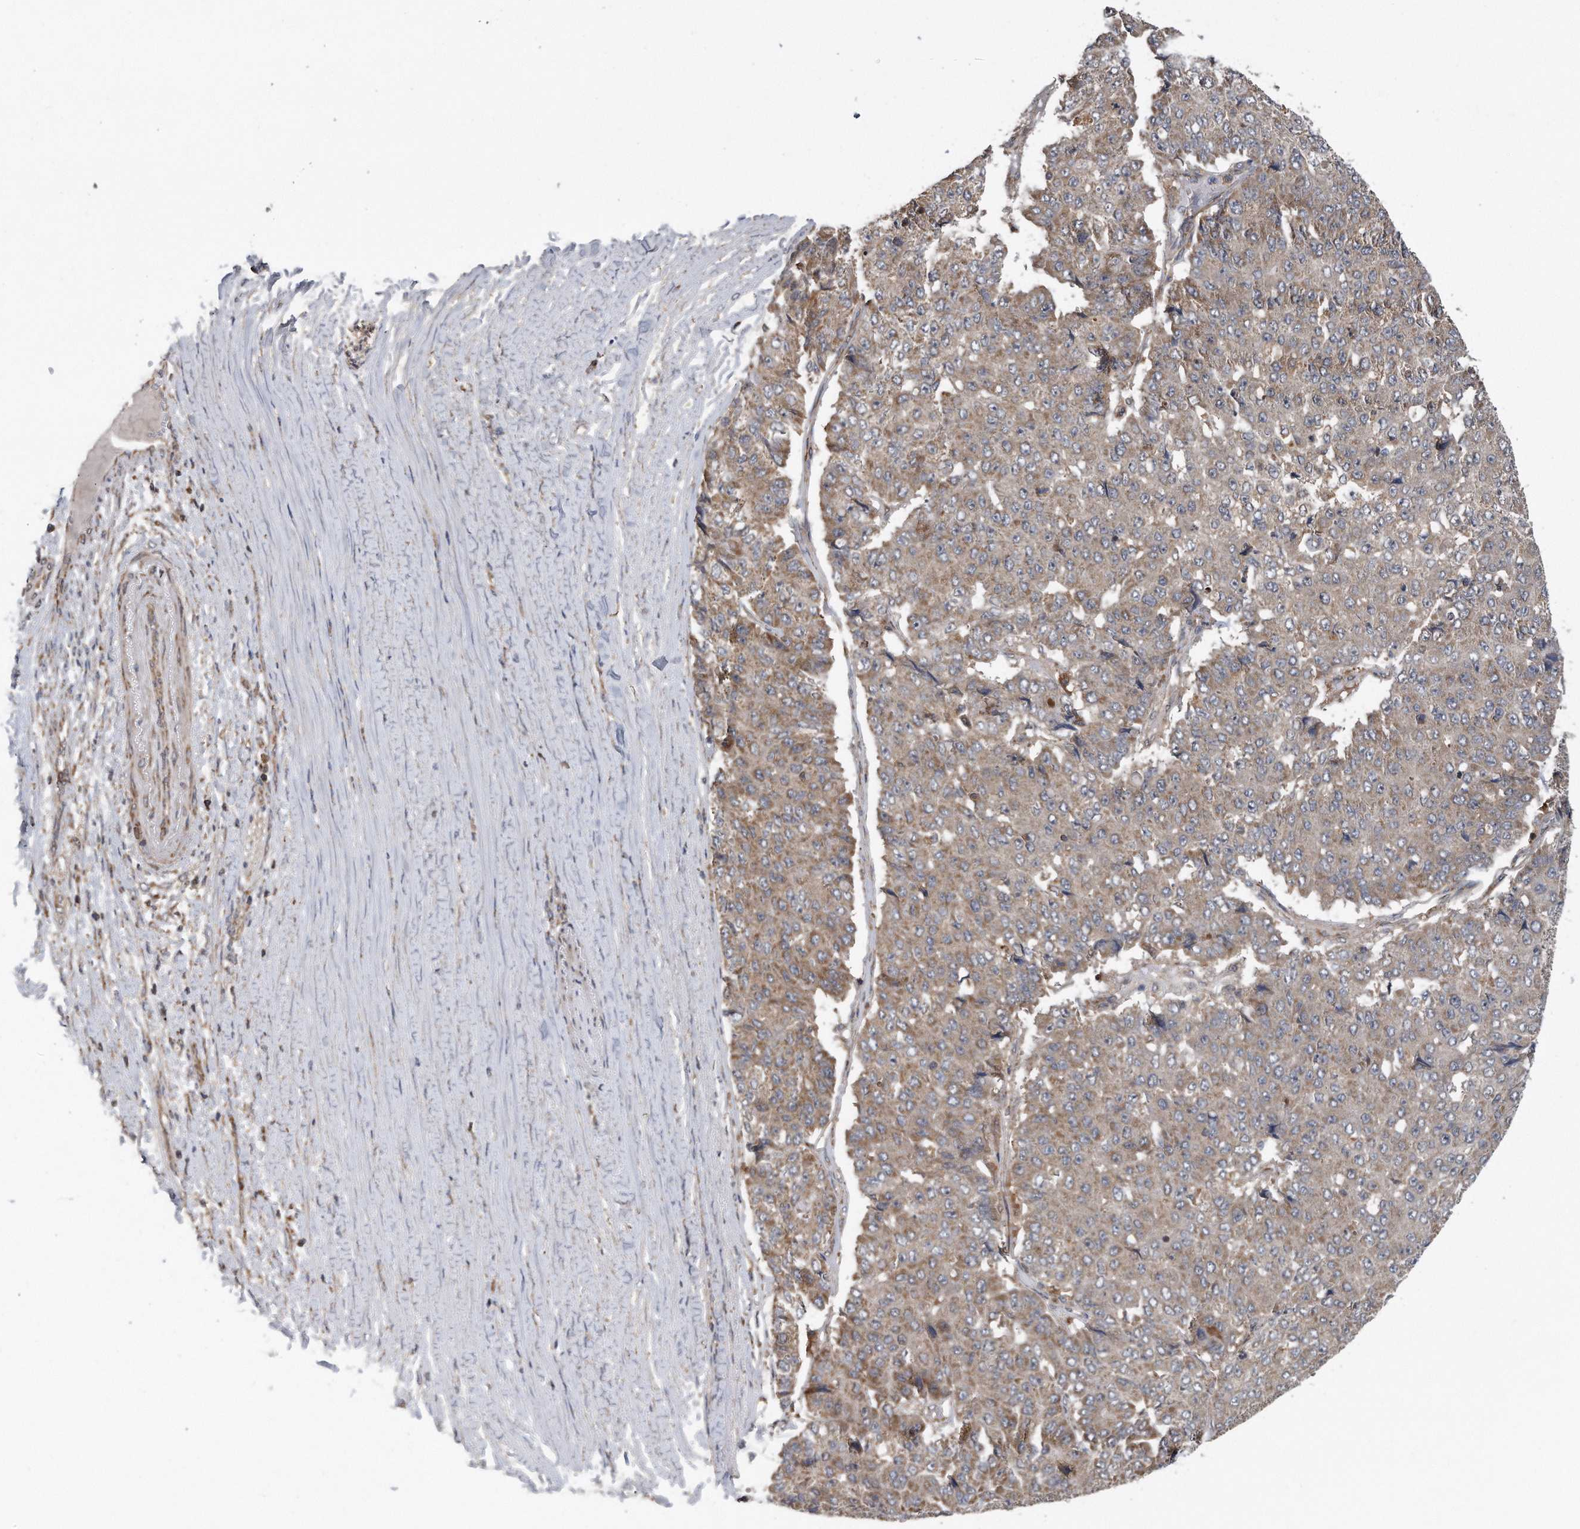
{"staining": {"intensity": "moderate", "quantity": "25%-75%", "location": "cytoplasmic/membranous"}, "tissue": "pancreatic cancer", "cell_type": "Tumor cells", "image_type": "cancer", "snomed": [{"axis": "morphology", "description": "Adenocarcinoma, NOS"}, {"axis": "topography", "description": "Pancreas"}], "caption": "Protein expression analysis of human pancreatic cancer (adenocarcinoma) reveals moderate cytoplasmic/membranous positivity in about 25%-75% of tumor cells. The staining was performed using DAB to visualize the protein expression in brown, while the nuclei were stained in blue with hematoxylin (Magnification: 20x).", "gene": "ALPK2", "patient": {"sex": "male", "age": 50}}